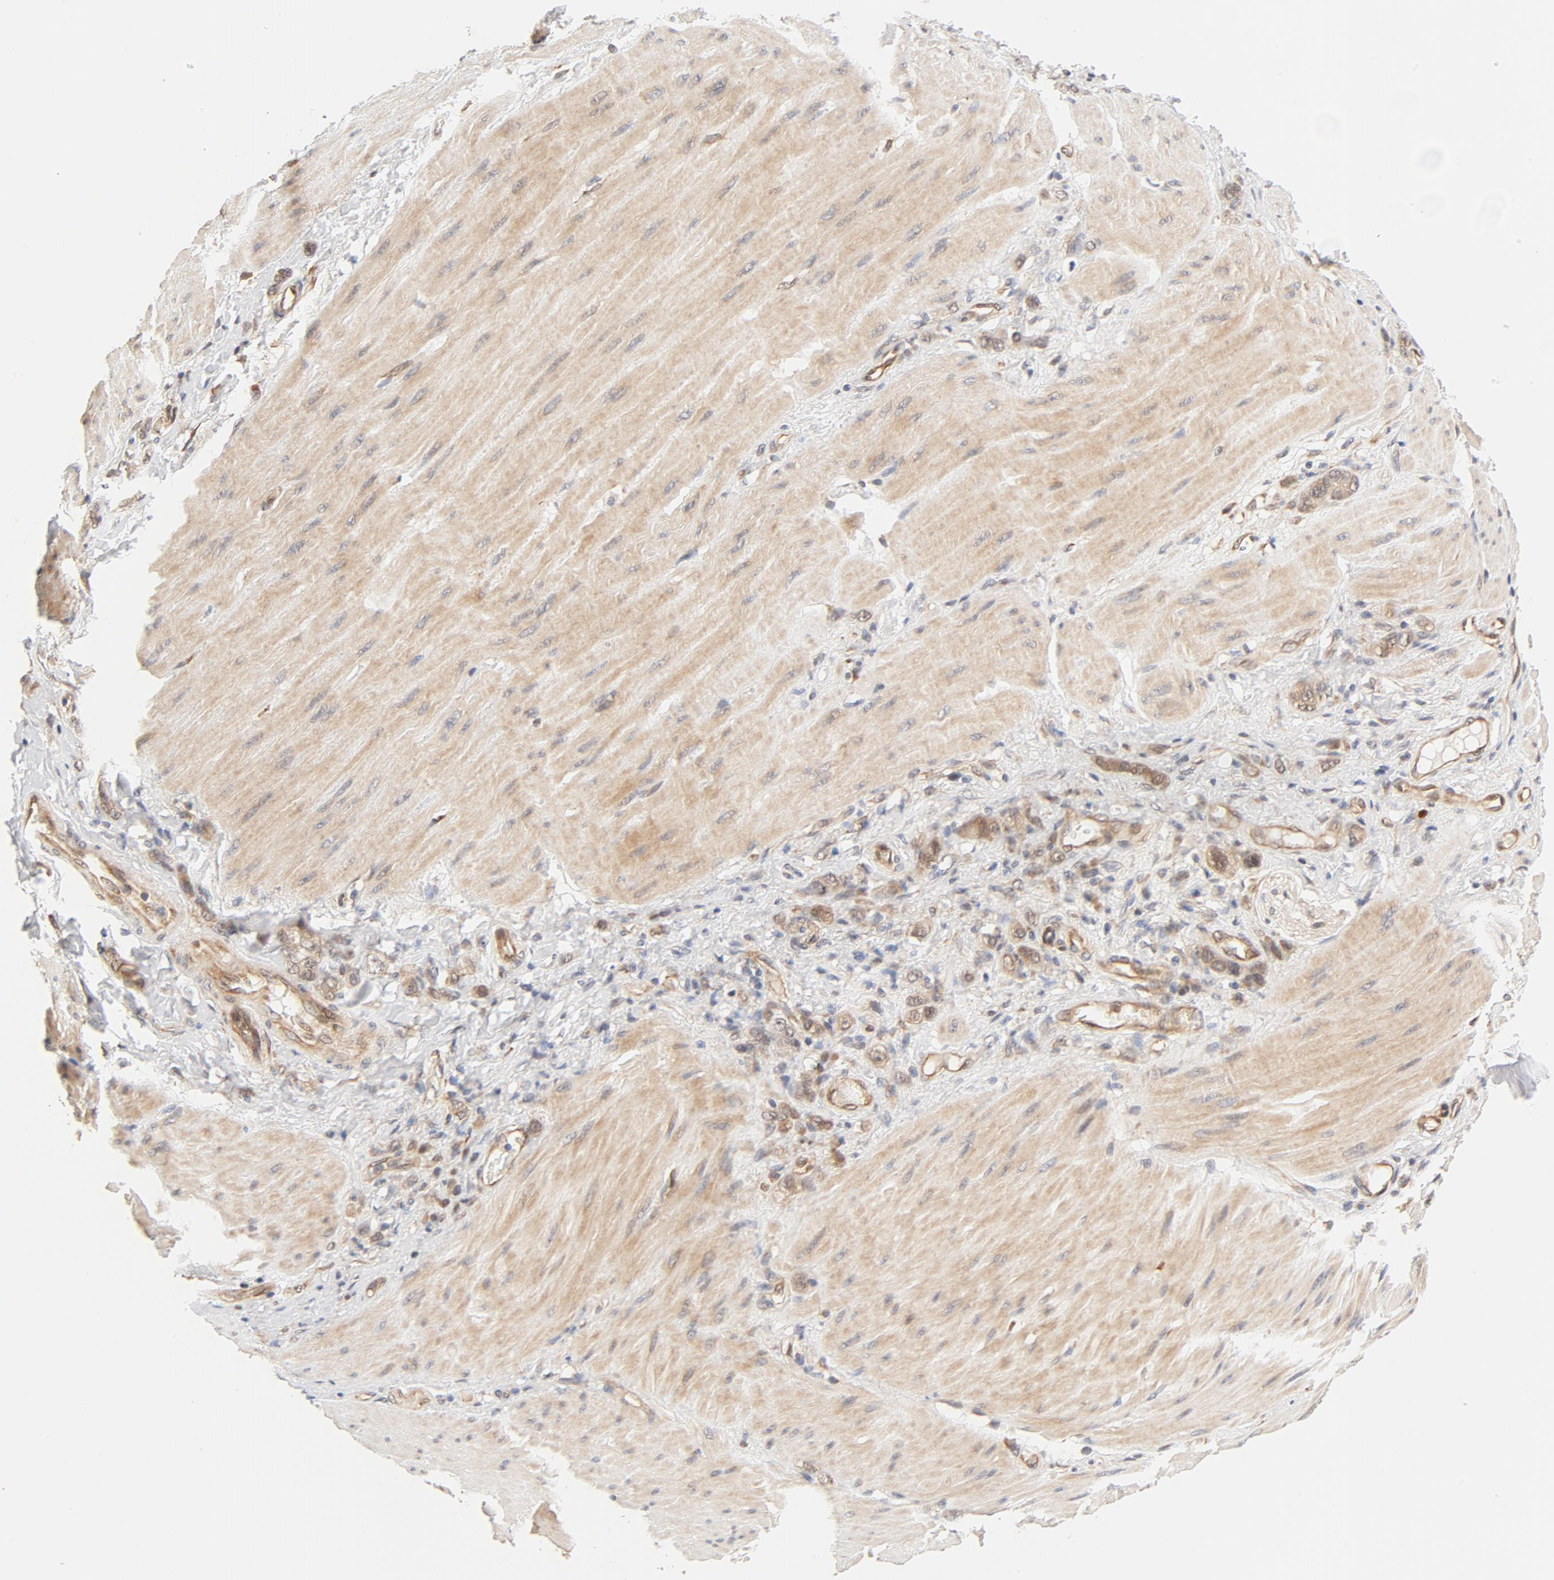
{"staining": {"intensity": "moderate", "quantity": ">75%", "location": "cytoplasmic/membranous"}, "tissue": "stomach cancer", "cell_type": "Tumor cells", "image_type": "cancer", "snomed": [{"axis": "morphology", "description": "Normal tissue, NOS"}, {"axis": "morphology", "description": "Adenocarcinoma, NOS"}, {"axis": "topography", "description": "Stomach"}], "caption": "Stomach cancer stained with a brown dye exhibits moderate cytoplasmic/membranous positive expression in approximately >75% of tumor cells.", "gene": "EIF4E", "patient": {"sex": "male", "age": 82}}